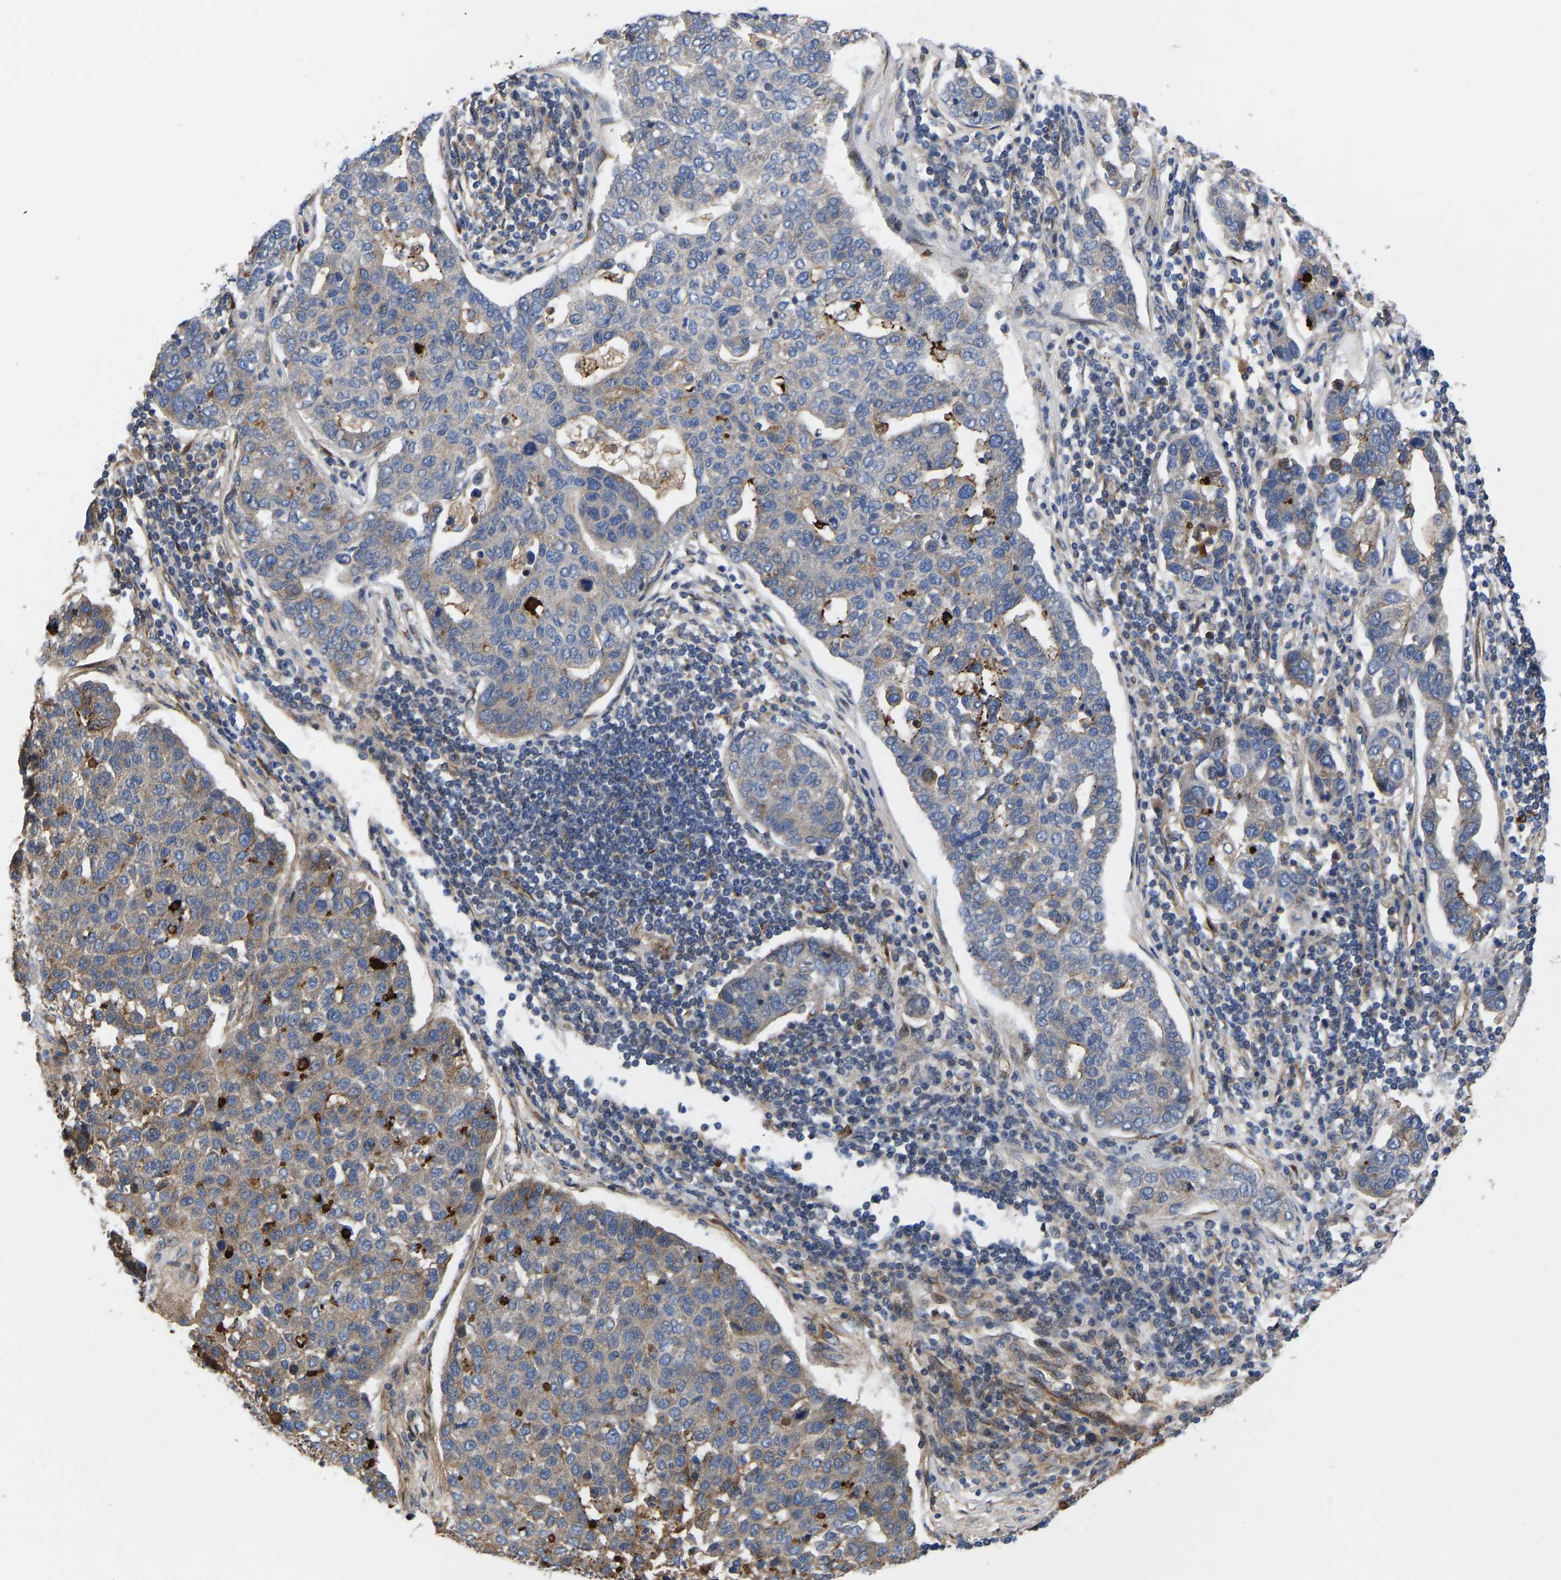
{"staining": {"intensity": "weak", "quantity": "<25%", "location": "cytoplasmic/membranous"}, "tissue": "pancreatic cancer", "cell_type": "Tumor cells", "image_type": "cancer", "snomed": [{"axis": "morphology", "description": "Adenocarcinoma, NOS"}, {"axis": "topography", "description": "Pancreas"}], "caption": "Tumor cells show no significant expression in adenocarcinoma (pancreatic). (Immunohistochemistry, brightfield microscopy, high magnification).", "gene": "FRRS1", "patient": {"sex": "female", "age": 61}}